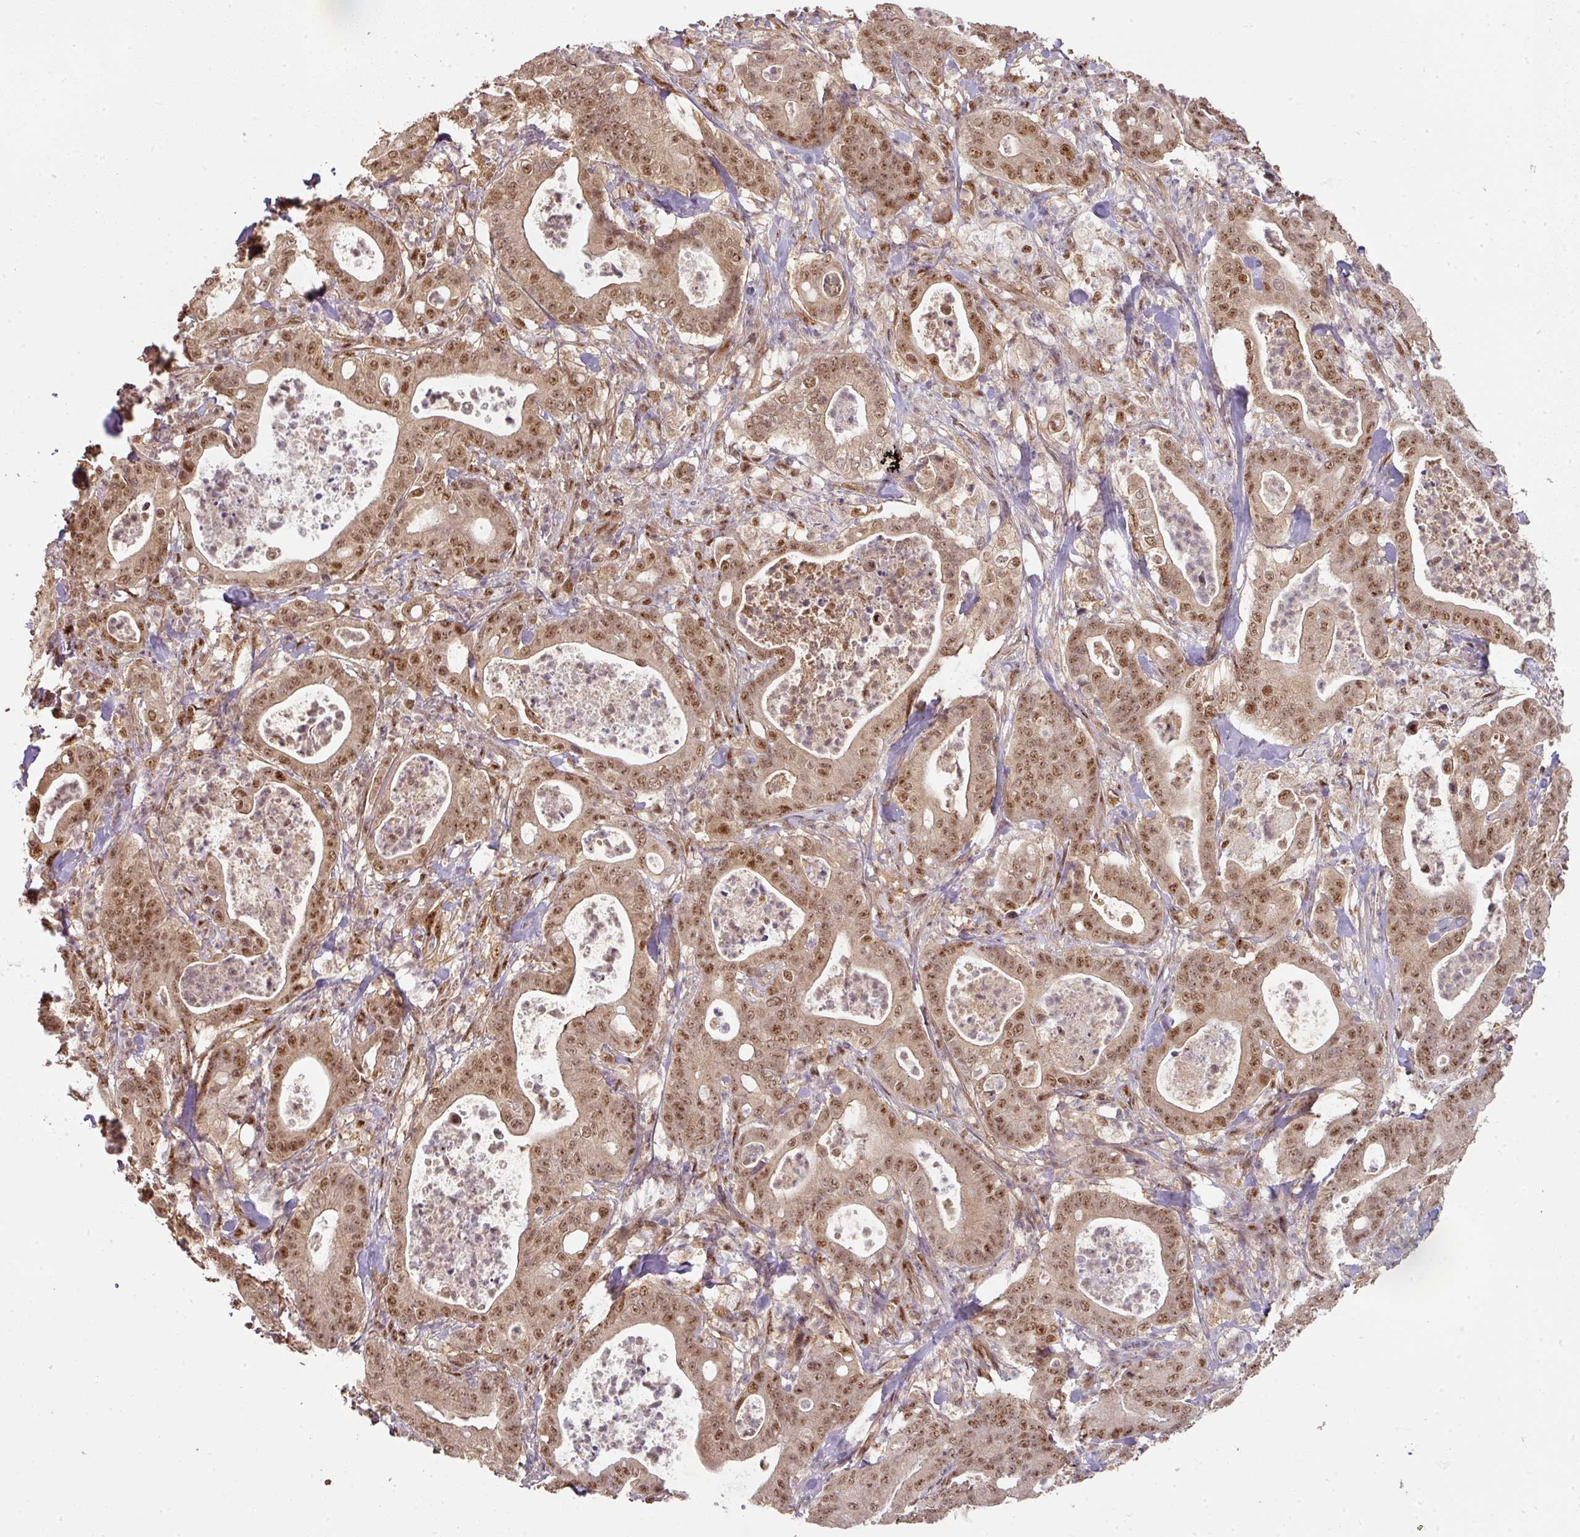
{"staining": {"intensity": "moderate", "quantity": ">75%", "location": "cytoplasmic/membranous,nuclear"}, "tissue": "pancreatic cancer", "cell_type": "Tumor cells", "image_type": "cancer", "snomed": [{"axis": "morphology", "description": "Adenocarcinoma, NOS"}, {"axis": "topography", "description": "Pancreas"}], "caption": "A medium amount of moderate cytoplasmic/membranous and nuclear positivity is present in approximately >75% of tumor cells in adenocarcinoma (pancreatic) tissue.", "gene": "RANBP9", "patient": {"sex": "male", "age": 71}}